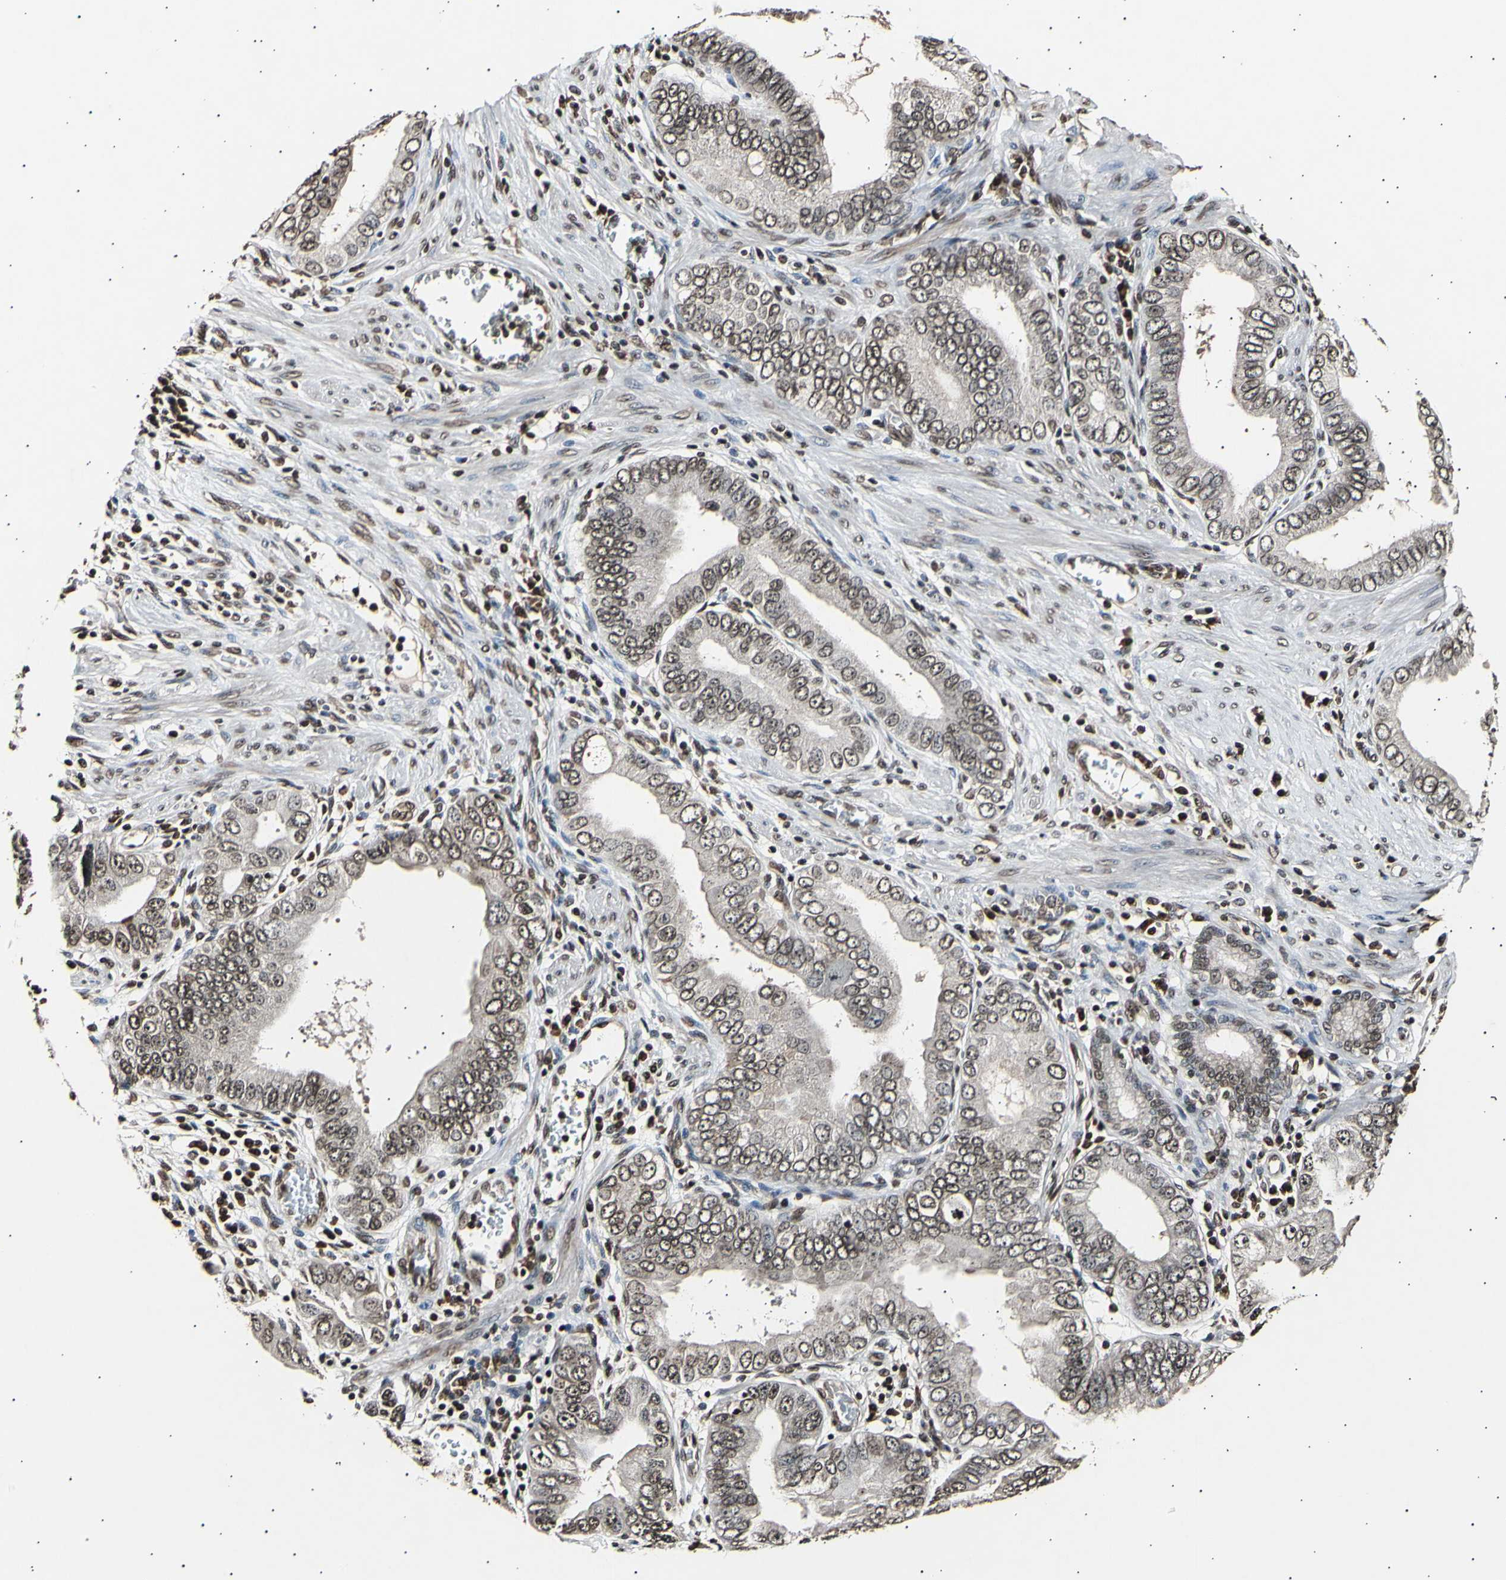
{"staining": {"intensity": "moderate", "quantity": ">75%", "location": "cytoplasmic/membranous,nuclear"}, "tissue": "pancreatic cancer", "cell_type": "Tumor cells", "image_type": "cancer", "snomed": [{"axis": "morphology", "description": "Normal tissue, NOS"}, {"axis": "topography", "description": "Lymph node"}], "caption": "A photomicrograph of pancreatic cancer stained for a protein displays moderate cytoplasmic/membranous and nuclear brown staining in tumor cells.", "gene": "ANAPC7", "patient": {"sex": "male", "age": 50}}